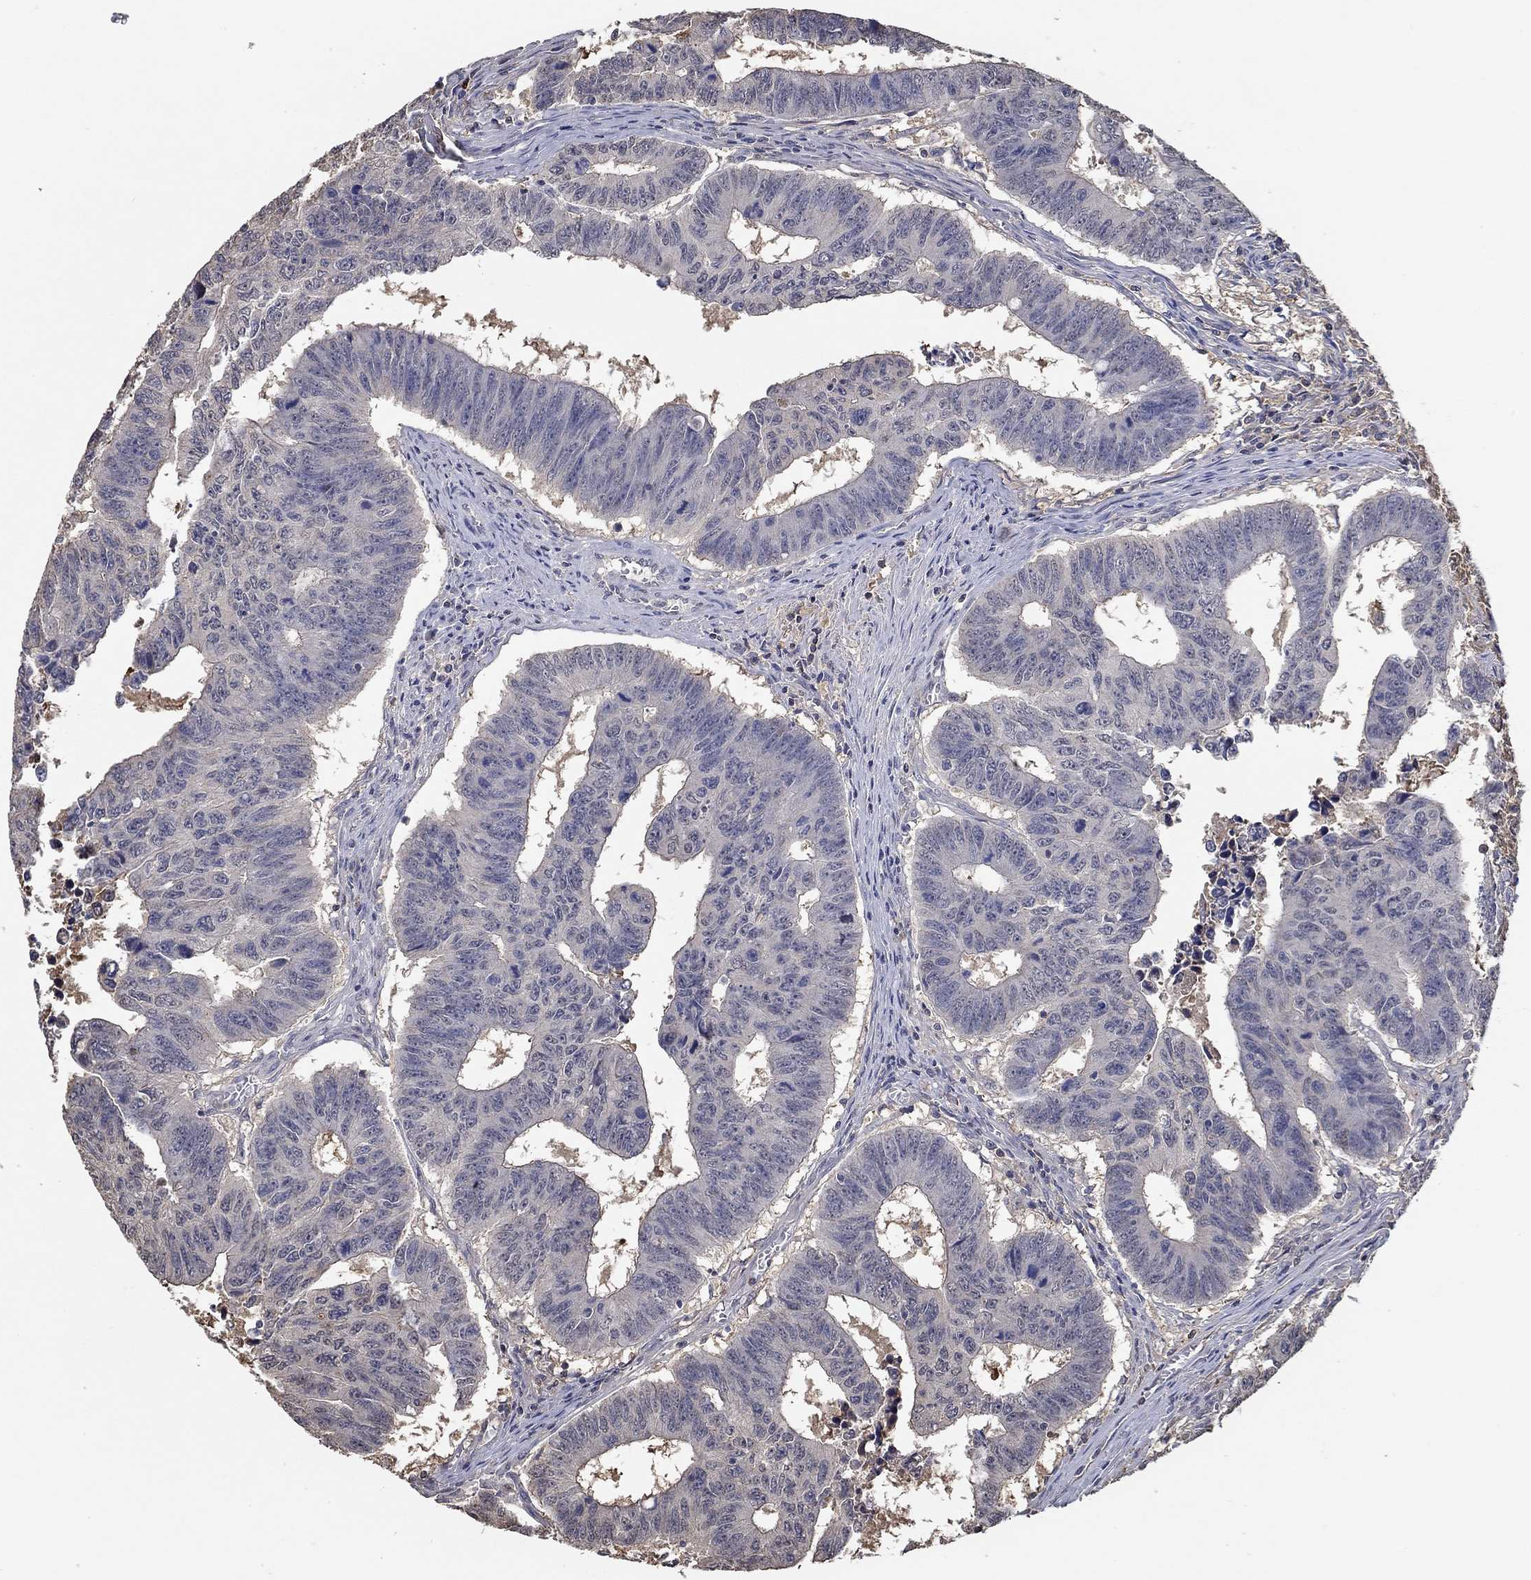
{"staining": {"intensity": "negative", "quantity": "none", "location": "none"}, "tissue": "colorectal cancer", "cell_type": "Tumor cells", "image_type": "cancer", "snomed": [{"axis": "morphology", "description": "Adenocarcinoma, NOS"}, {"axis": "topography", "description": "Appendix"}, {"axis": "topography", "description": "Colon"}, {"axis": "topography", "description": "Cecum"}, {"axis": "topography", "description": "Colon asc"}], "caption": "Human colorectal cancer stained for a protein using immunohistochemistry shows no staining in tumor cells.", "gene": "IL10", "patient": {"sex": "female", "age": 85}}